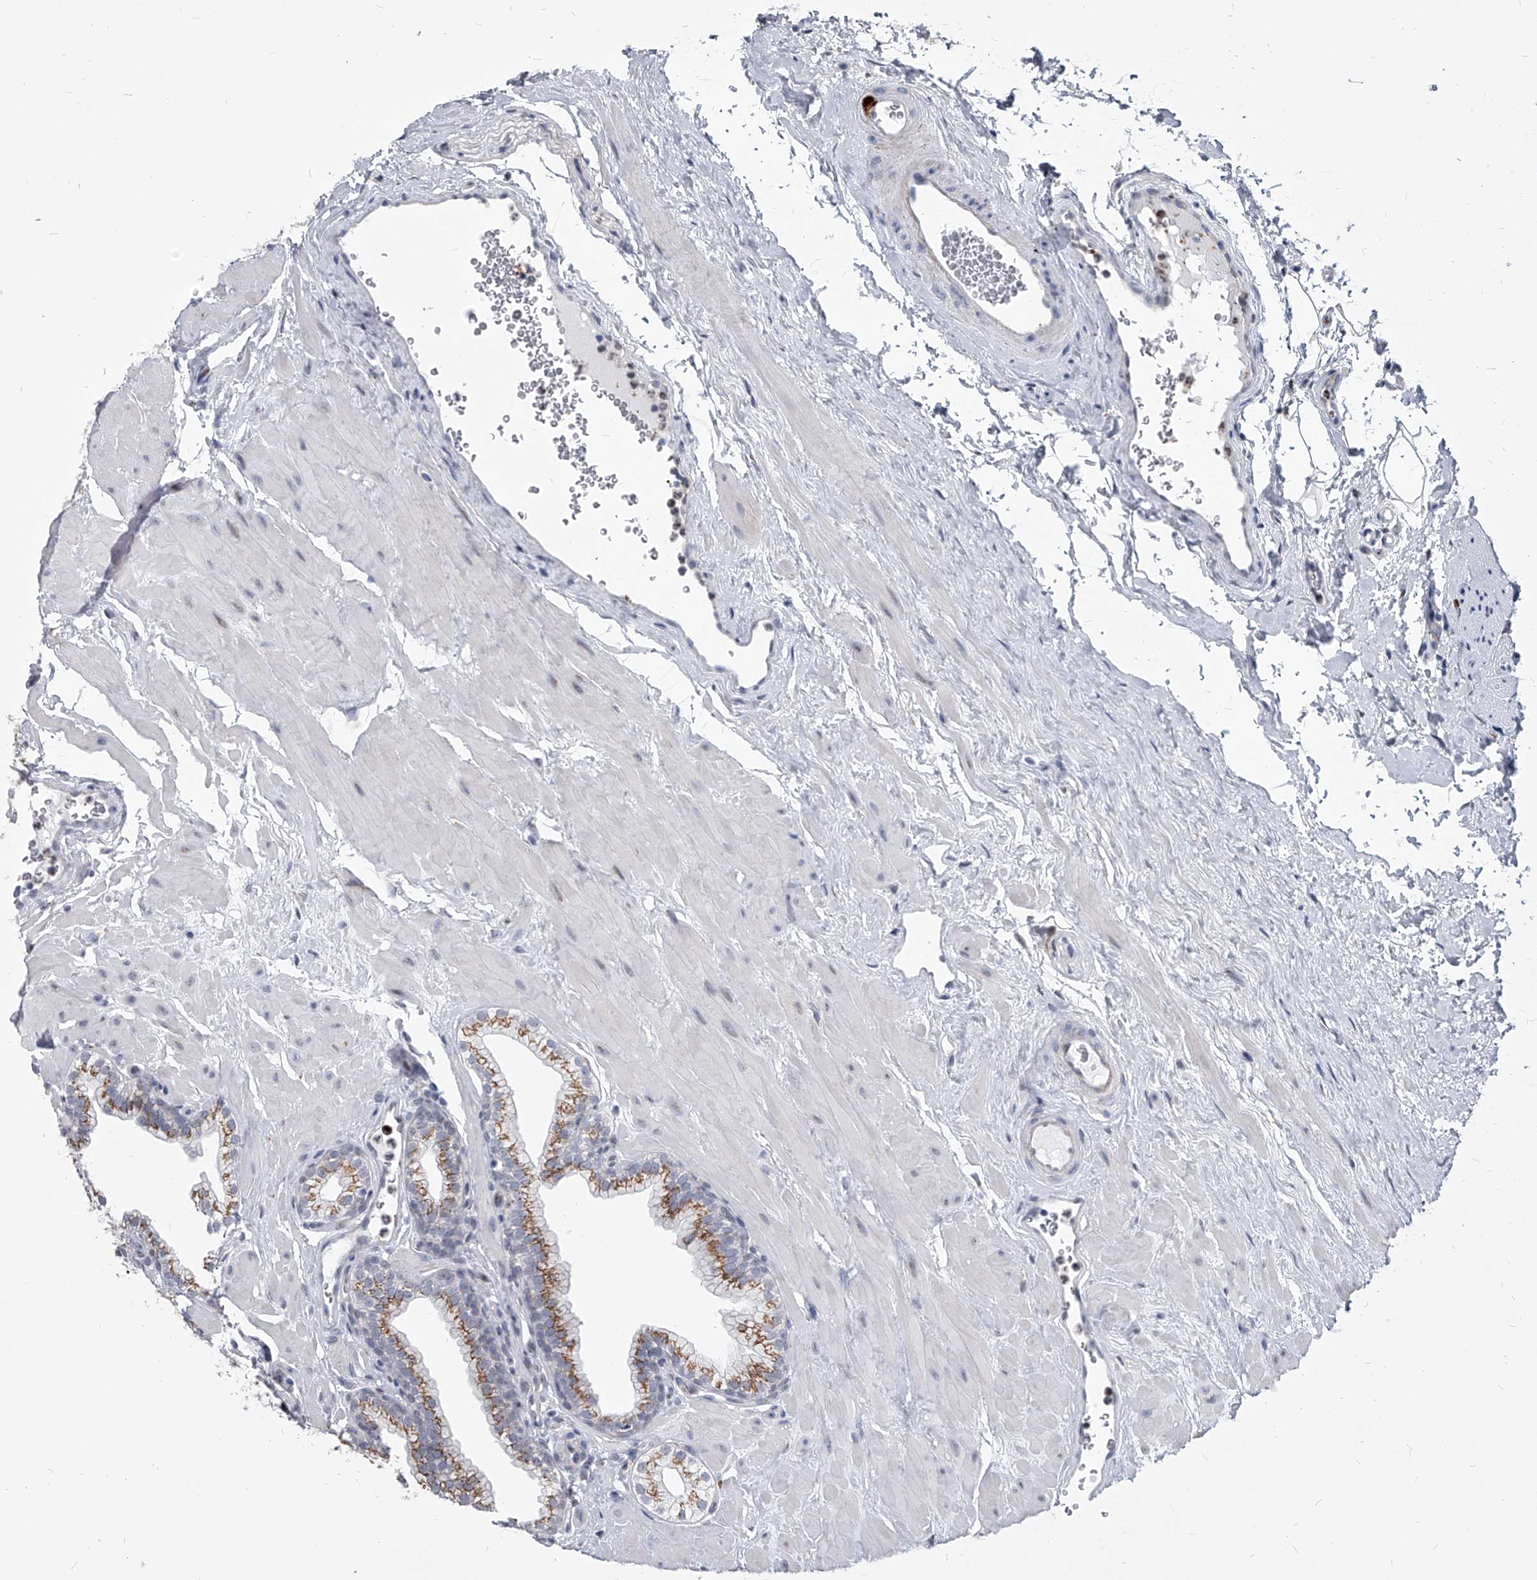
{"staining": {"intensity": "moderate", "quantity": "25%-75%", "location": "cytoplasmic/membranous"}, "tissue": "prostate", "cell_type": "Glandular cells", "image_type": "normal", "snomed": [{"axis": "morphology", "description": "Normal tissue, NOS"}, {"axis": "morphology", "description": "Urothelial carcinoma, Low grade"}, {"axis": "topography", "description": "Urinary bladder"}, {"axis": "topography", "description": "Prostate"}], "caption": "Brown immunohistochemical staining in normal prostate reveals moderate cytoplasmic/membranous staining in about 25%-75% of glandular cells. (DAB IHC, brown staining for protein, blue staining for nuclei).", "gene": "EVA1C", "patient": {"sex": "male", "age": 60}}